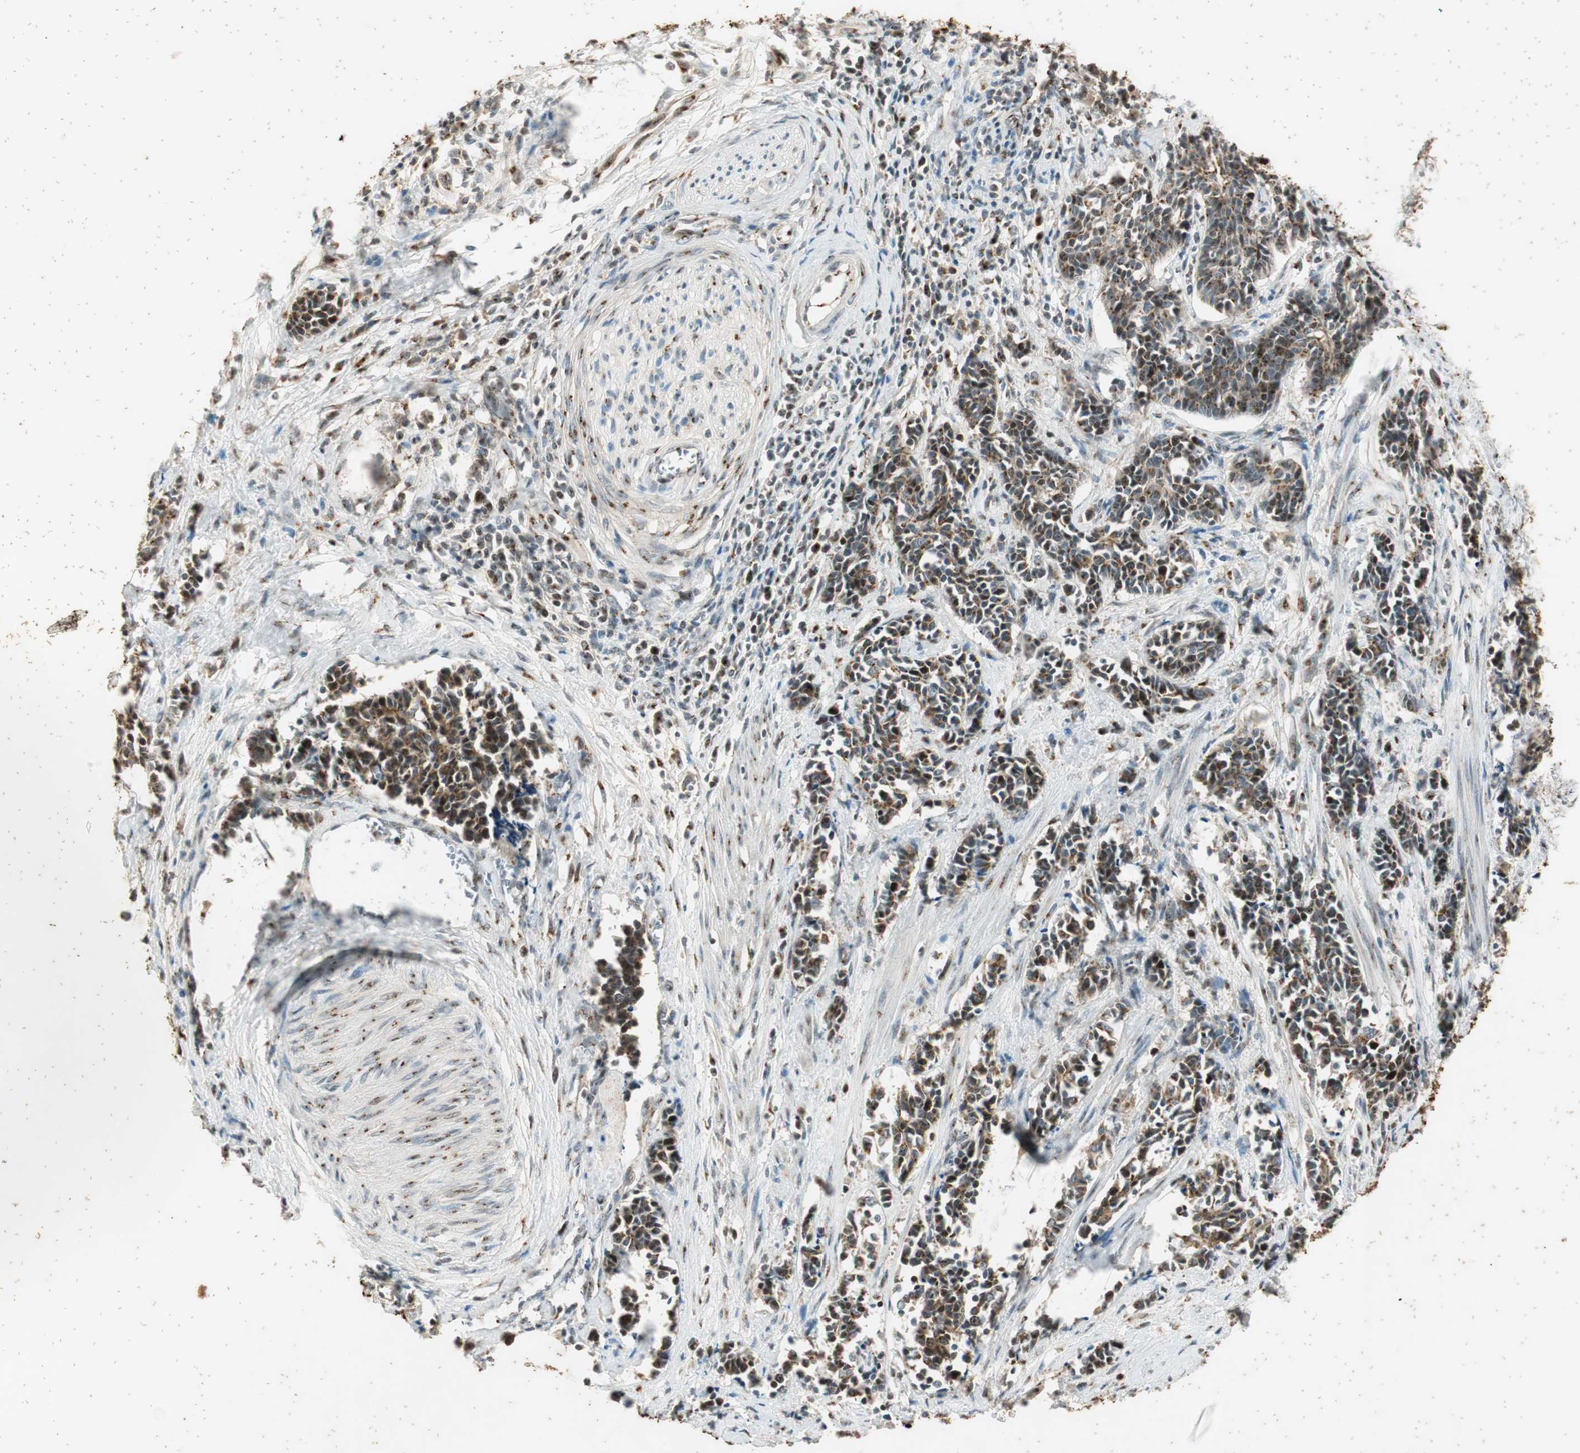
{"staining": {"intensity": "weak", "quantity": ">75%", "location": "cytoplasmic/membranous"}, "tissue": "cervical cancer", "cell_type": "Tumor cells", "image_type": "cancer", "snomed": [{"axis": "morphology", "description": "Squamous cell carcinoma, NOS"}, {"axis": "topography", "description": "Cervix"}], "caption": "Cervical cancer stained with IHC shows weak cytoplasmic/membranous expression in approximately >75% of tumor cells. (DAB (3,3'-diaminobenzidine) IHC with brightfield microscopy, high magnification).", "gene": "NEO1", "patient": {"sex": "female", "age": 35}}